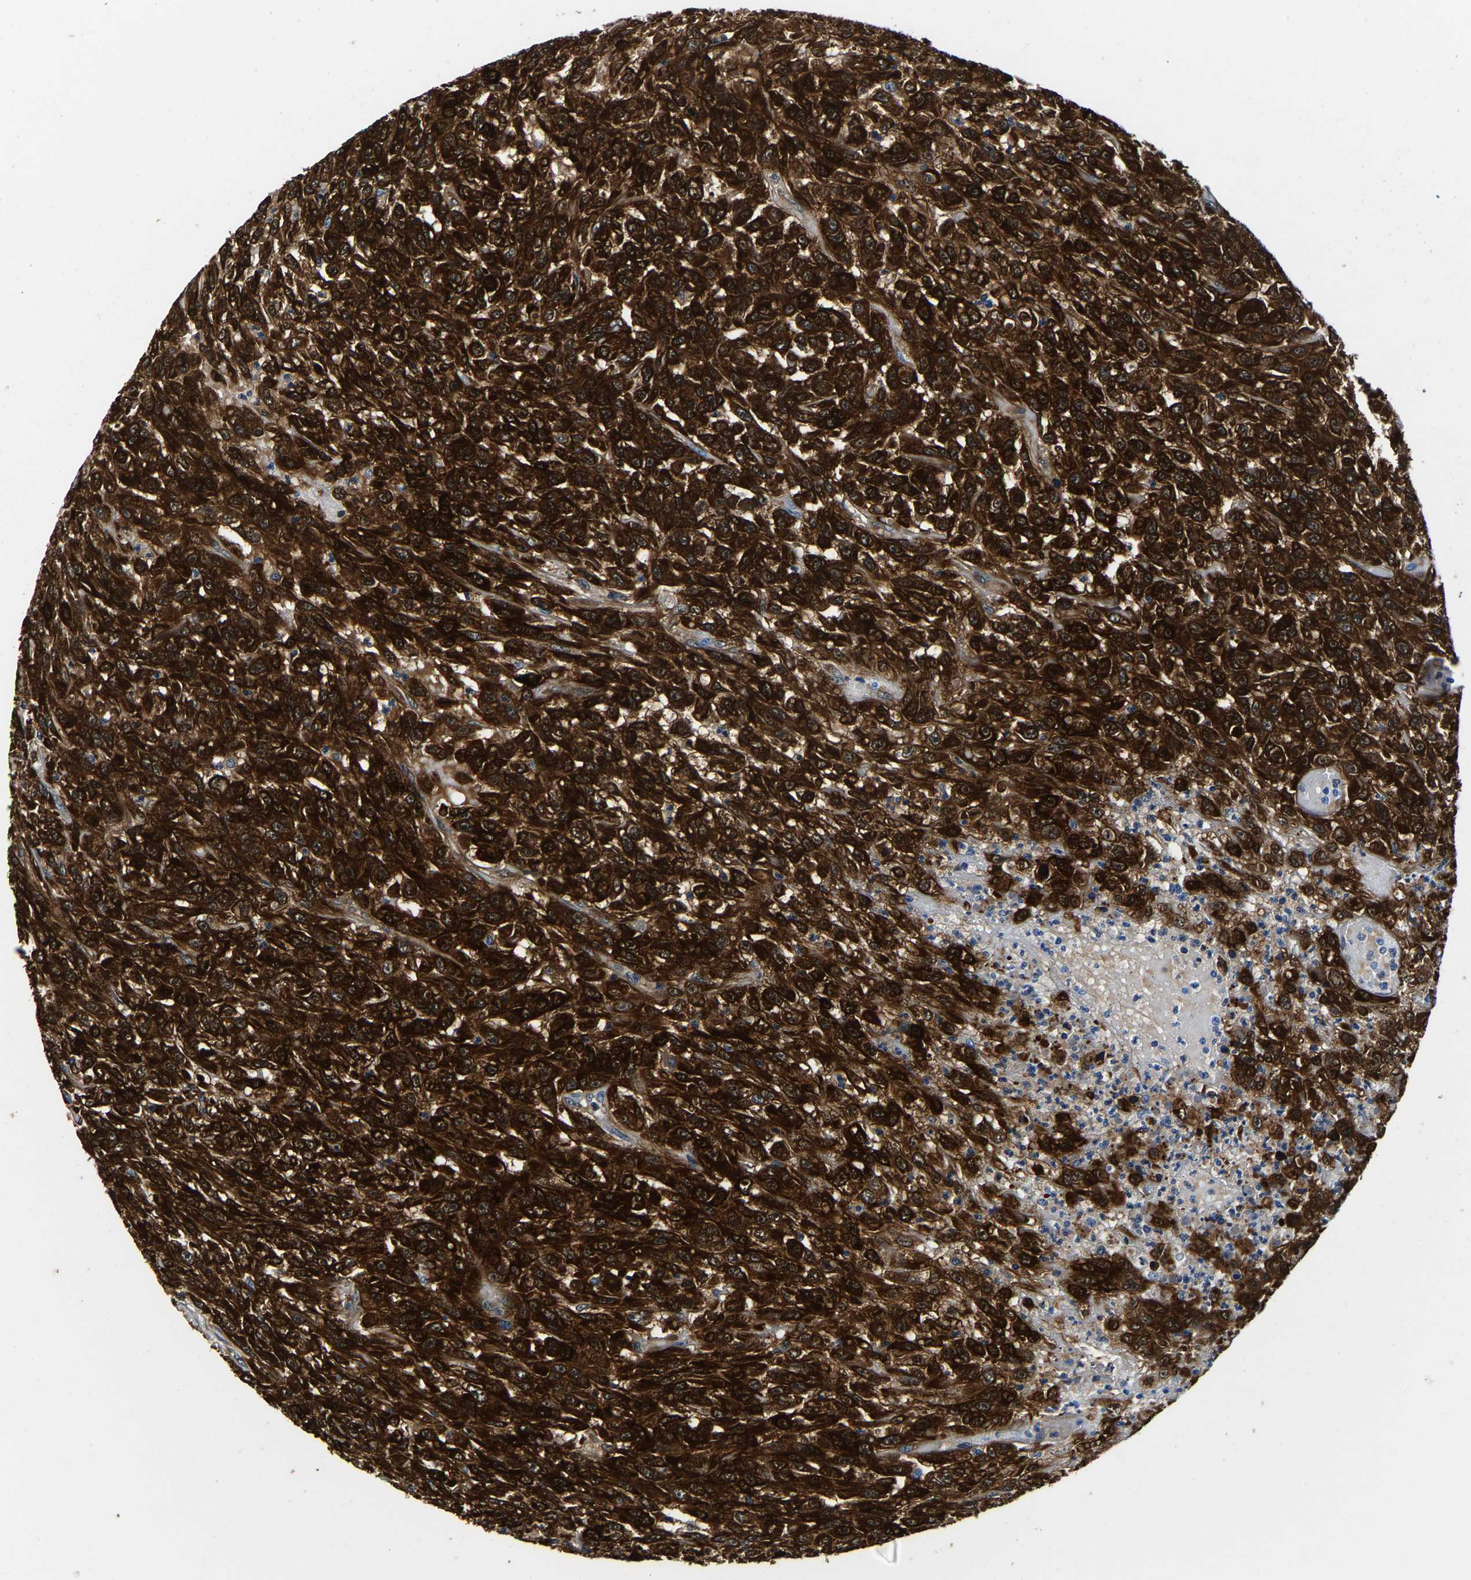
{"staining": {"intensity": "strong", "quantity": ">75%", "location": "cytoplasmic/membranous,nuclear"}, "tissue": "urothelial cancer", "cell_type": "Tumor cells", "image_type": "cancer", "snomed": [{"axis": "morphology", "description": "Urothelial carcinoma, High grade"}, {"axis": "topography", "description": "Urinary bladder"}], "caption": "This is an image of immunohistochemistry (IHC) staining of urothelial carcinoma (high-grade), which shows strong expression in the cytoplasmic/membranous and nuclear of tumor cells.", "gene": "S100A13", "patient": {"sex": "male", "age": 46}}